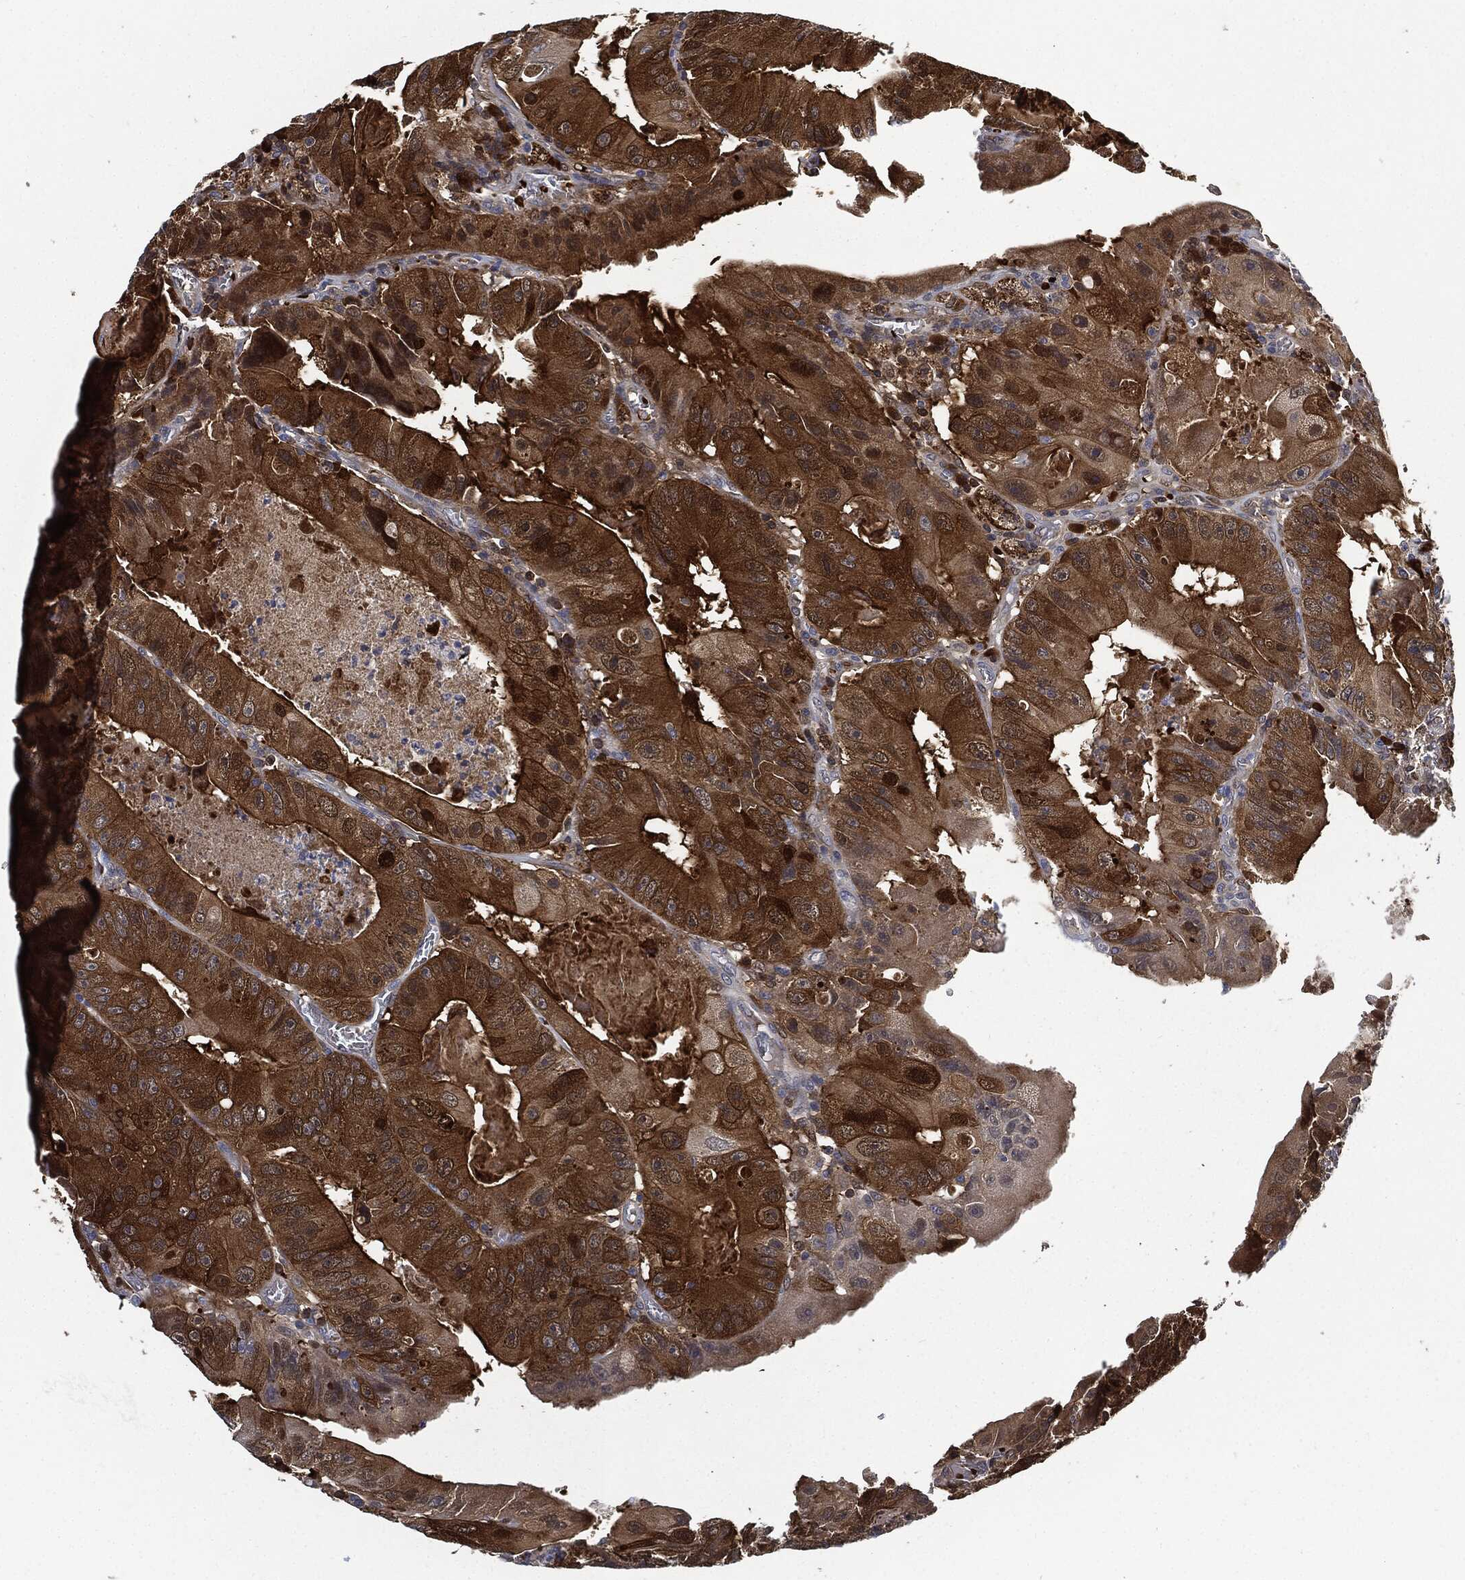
{"staining": {"intensity": "strong", "quantity": ">75%", "location": "cytoplasmic/membranous"}, "tissue": "colorectal cancer", "cell_type": "Tumor cells", "image_type": "cancer", "snomed": [{"axis": "morphology", "description": "Adenocarcinoma, NOS"}, {"axis": "topography", "description": "Colon"}], "caption": "The immunohistochemical stain labels strong cytoplasmic/membranous staining in tumor cells of colorectal cancer (adenocarcinoma) tissue.", "gene": "PRDX2", "patient": {"sex": "female", "age": 86}}